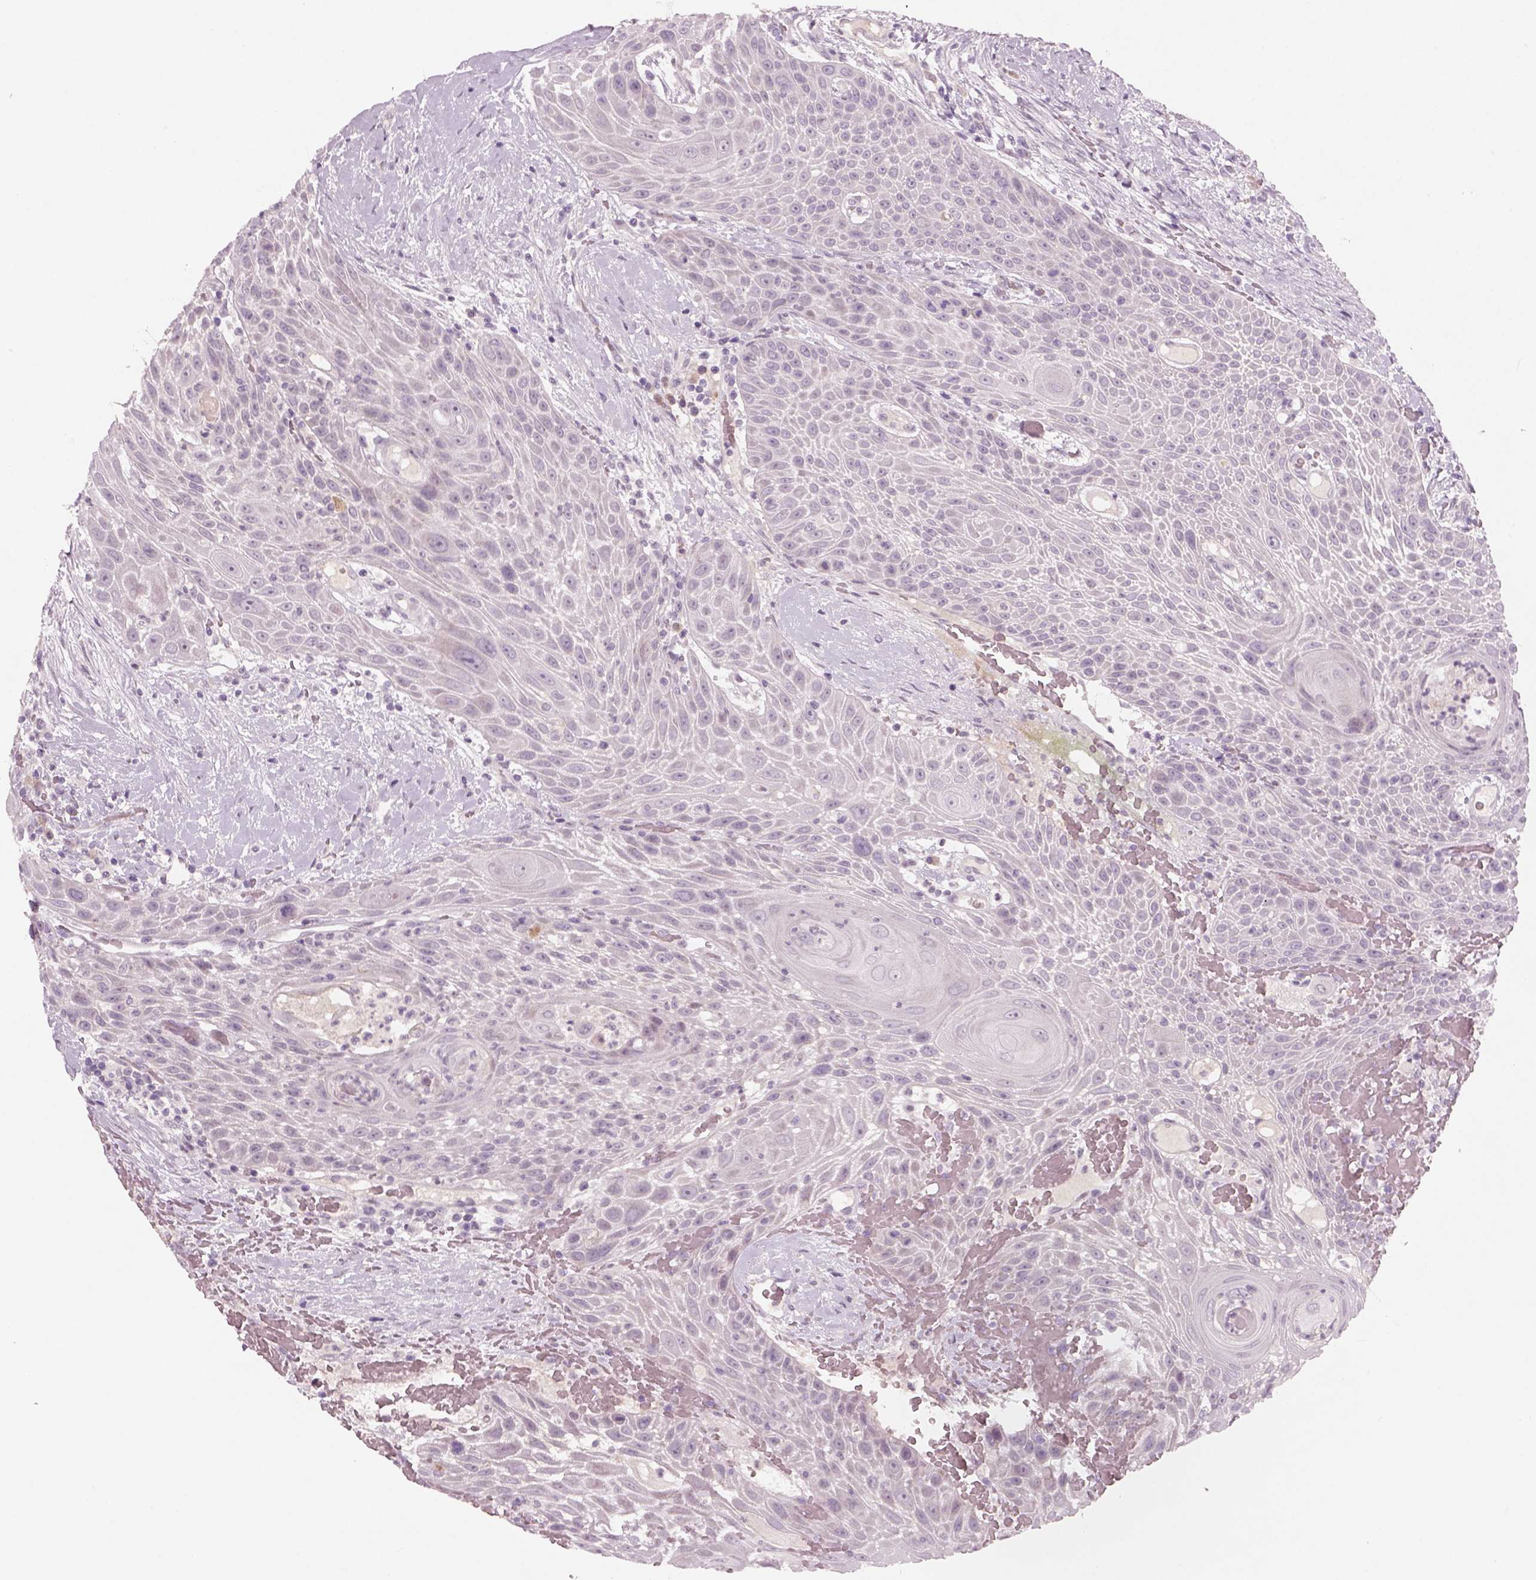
{"staining": {"intensity": "negative", "quantity": "none", "location": "none"}, "tissue": "head and neck cancer", "cell_type": "Tumor cells", "image_type": "cancer", "snomed": [{"axis": "morphology", "description": "Squamous cell carcinoma, NOS"}, {"axis": "topography", "description": "Head-Neck"}], "caption": "High power microscopy image of an immunohistochemistry (IHC) image of head and neck cancer (squamous cell carcinoma), revealing no significant positivity in tumor cells.", "gene": "PENK", "patient": {"sex": "male", "age": 69}}